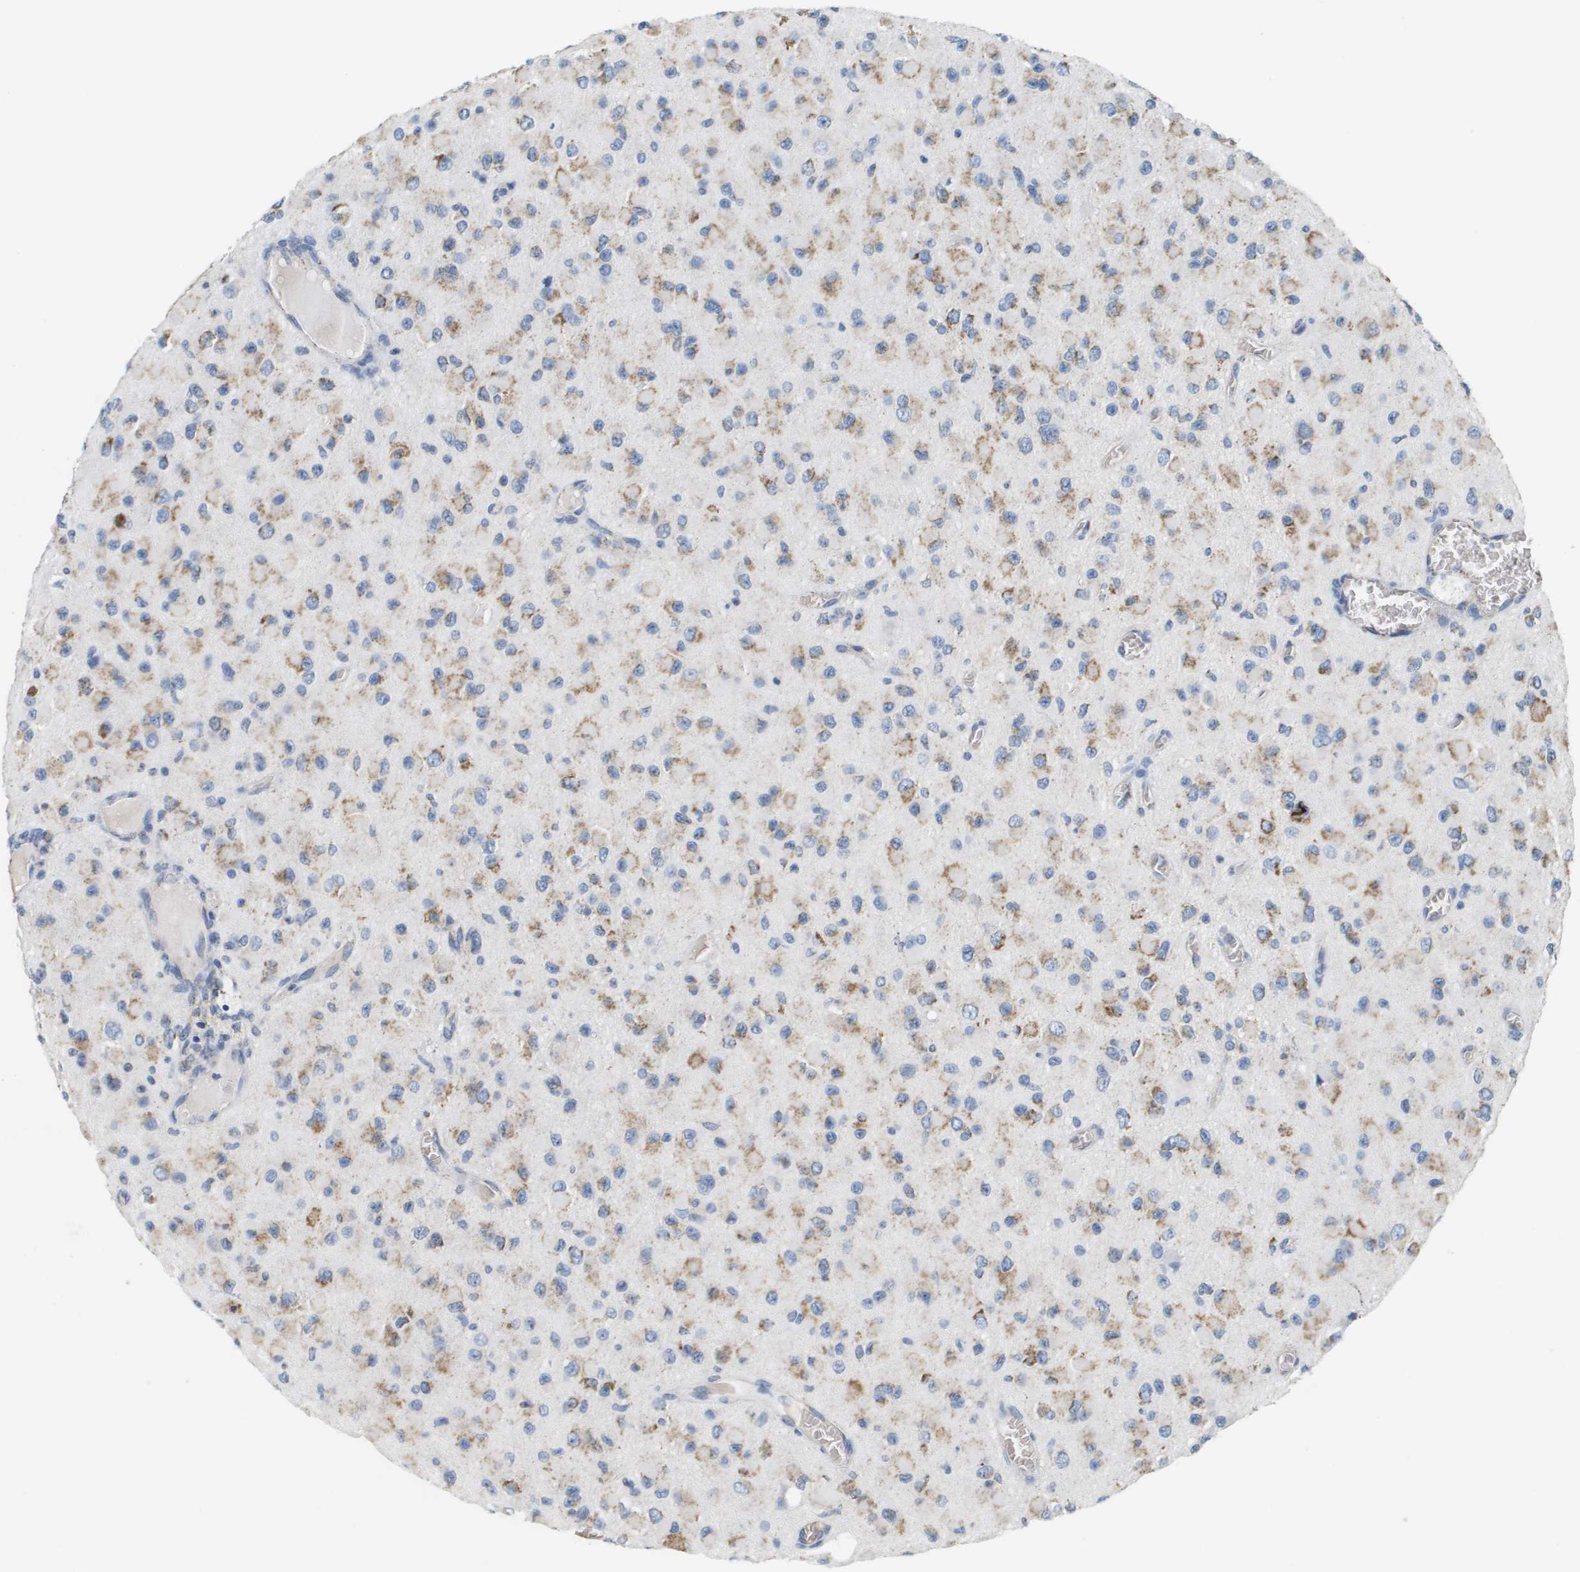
{"staining": {"intensity": "moderate", "quantity": "25%-75%", "location": "cytoplasmic/membranous"}, "tissue": "glioma", "cell_type": "Tumor cells", "image_type": "cancer", "snomed": [{"axis": "morphology", "description": "Glioma, malignant, Low grade"}, {"axis": "topography", "description": "Brain"}], "caption": "Glioma tissue exhibits moderate cytoplasmic/membranous positivity in approximately 25%-75% of tumor cells", "gene": "ATP5F1B", "patient": {"sex": "male", "age": 42}}